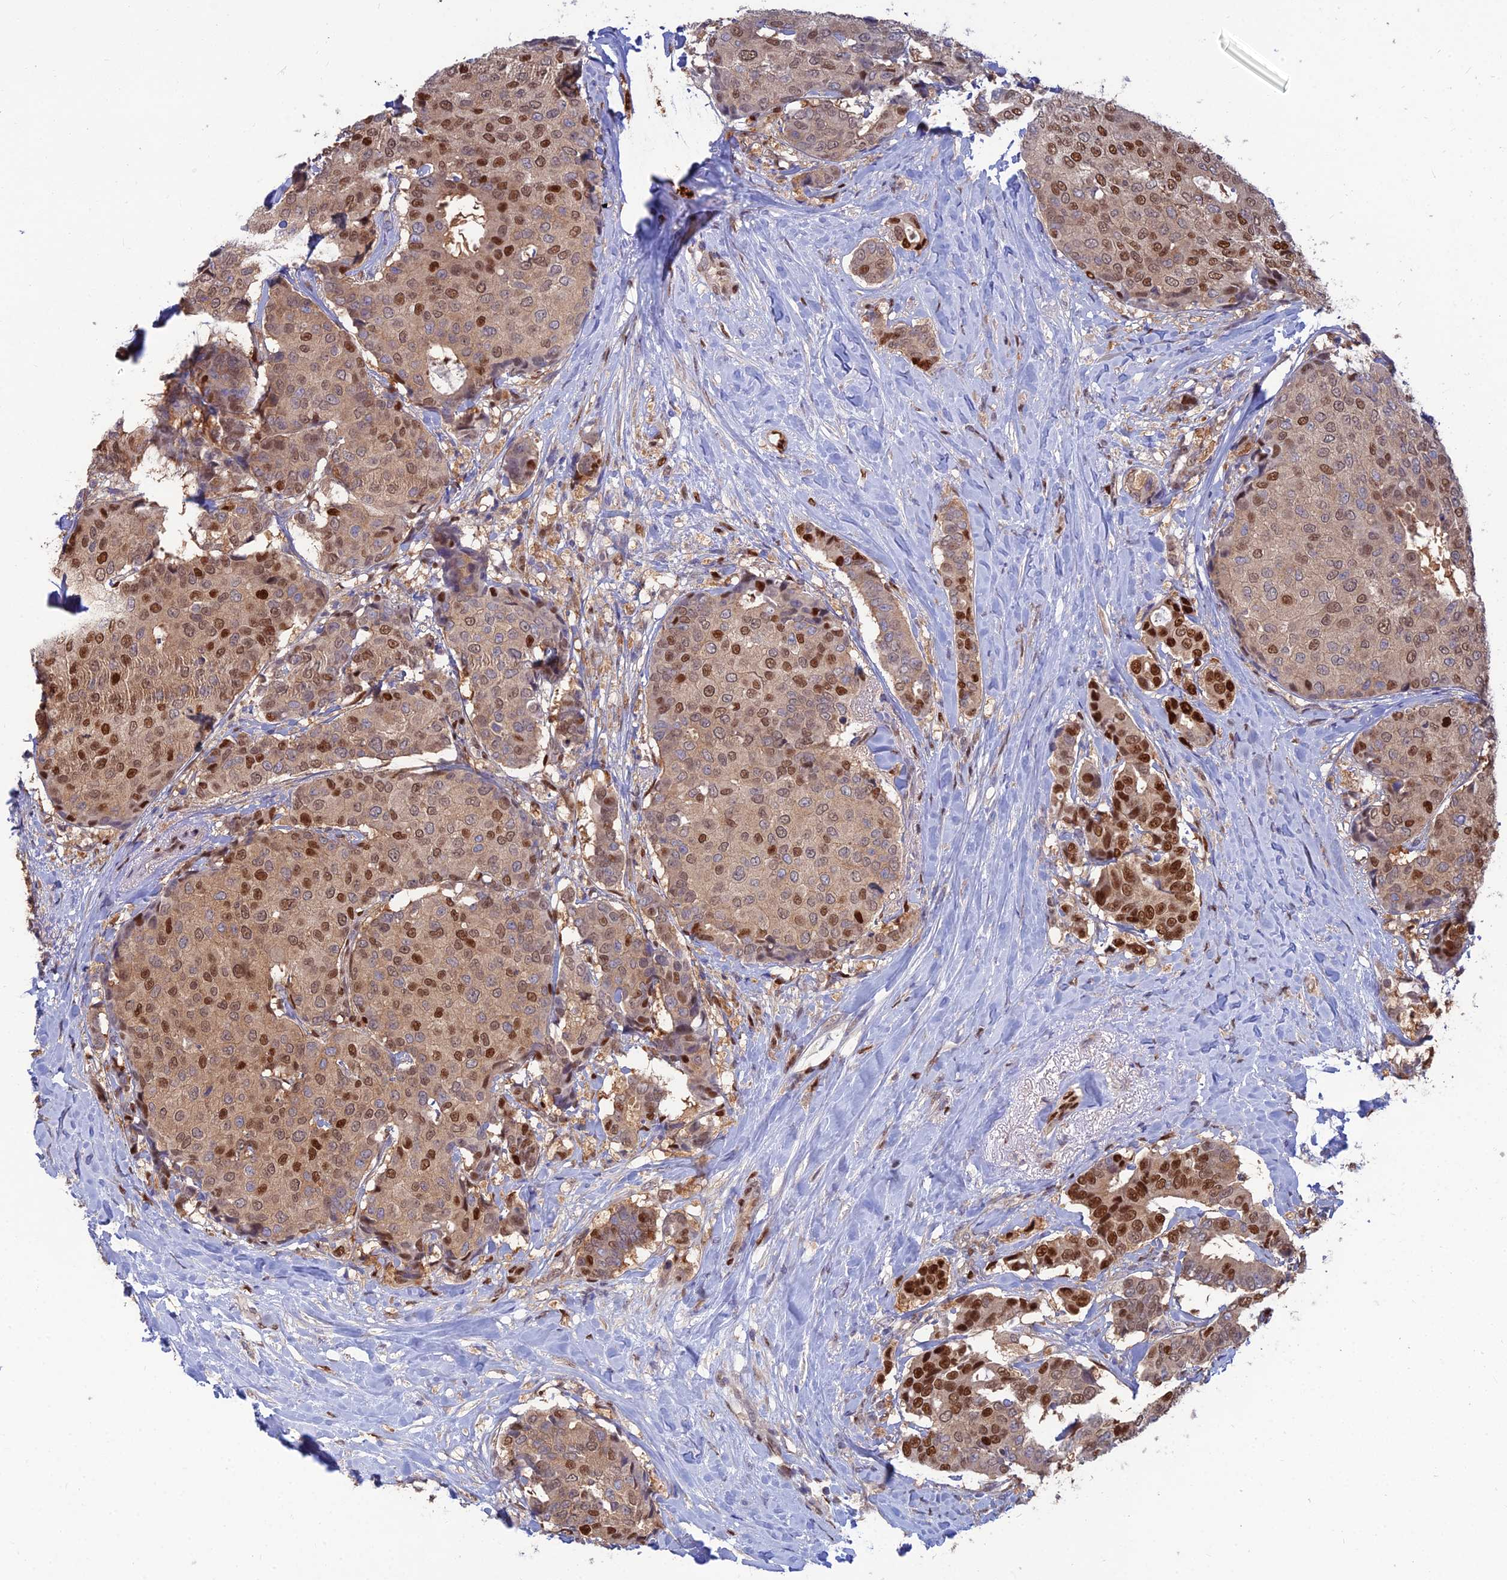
{"staining": {"intensity": "strong", "quantity": ">75%", "location": "cytoplasmic/membranous,nuclear"}, "tissue": "breast cancer", "cell_type": "Tumor cells", "image_type": "cancer", "snomed": [{"axis": "morphology", "description": "Duct carcinoma"}, {"axis": "topography", "description": "Breast"}], "caption": "Human infiltrating ductal carcinoma (breast) stained with a protein marker demonstrates strong staining in tumor cells.", "gene": "DNPEP", "patient": {"sex": "female", "age": 75}}